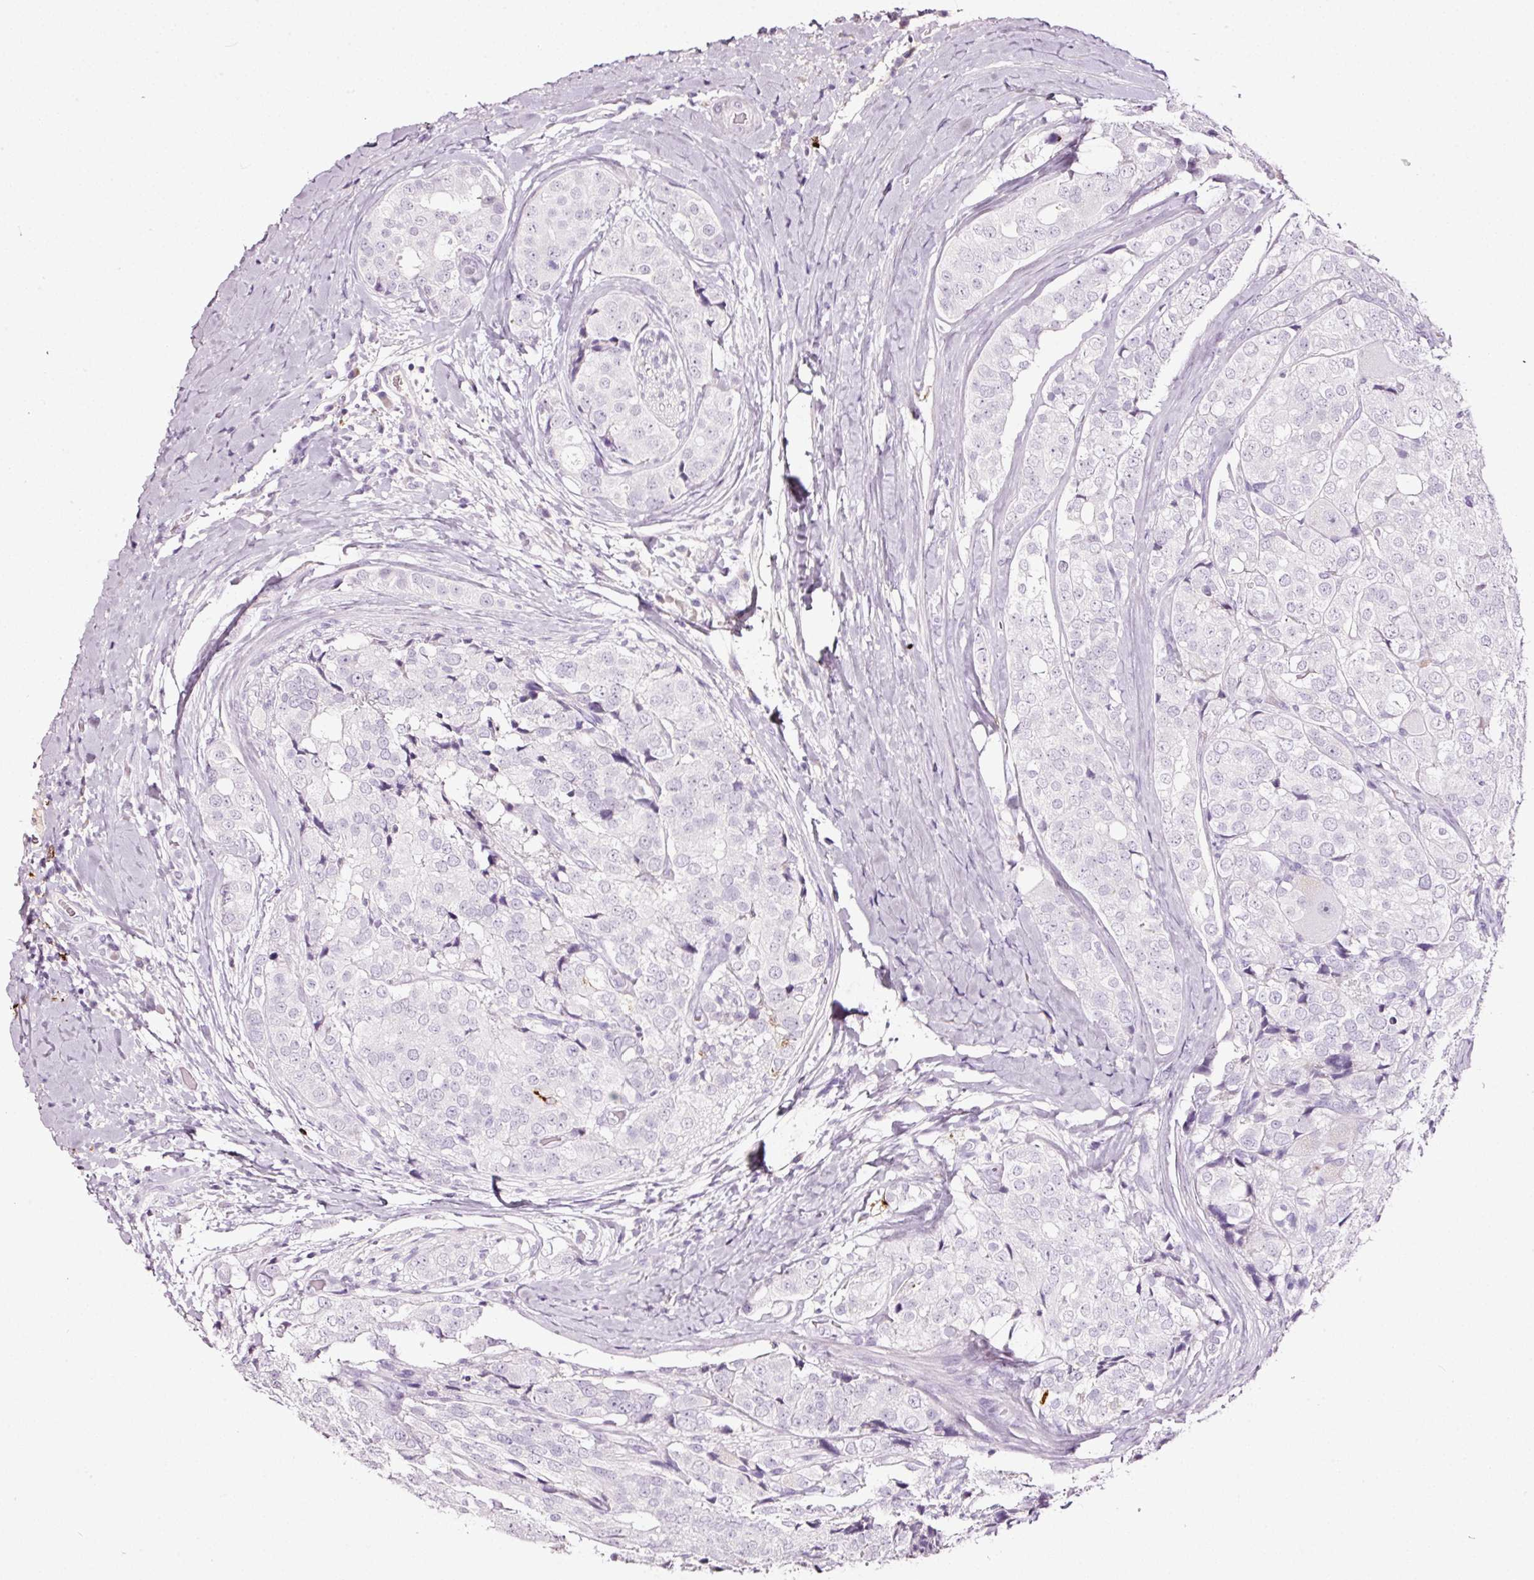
{"staining": {"intensity": "negative", "quantity": "none", "location": "none"}, "tissue": "prostate cancer", "cell_type": "Tumor cells", "image_type": "cancer", "snomed": [{"axis": "morphology", "description": "Adenocarcinoma, High grade"}, {"axis": "topography", "description": "Prostate"}], "caption": "Protein analysis of prostate cancer exhibits no significant staining in tumor cells.", "gene": "LAMP3", "patient": {"sex": "male", "age": 49}}